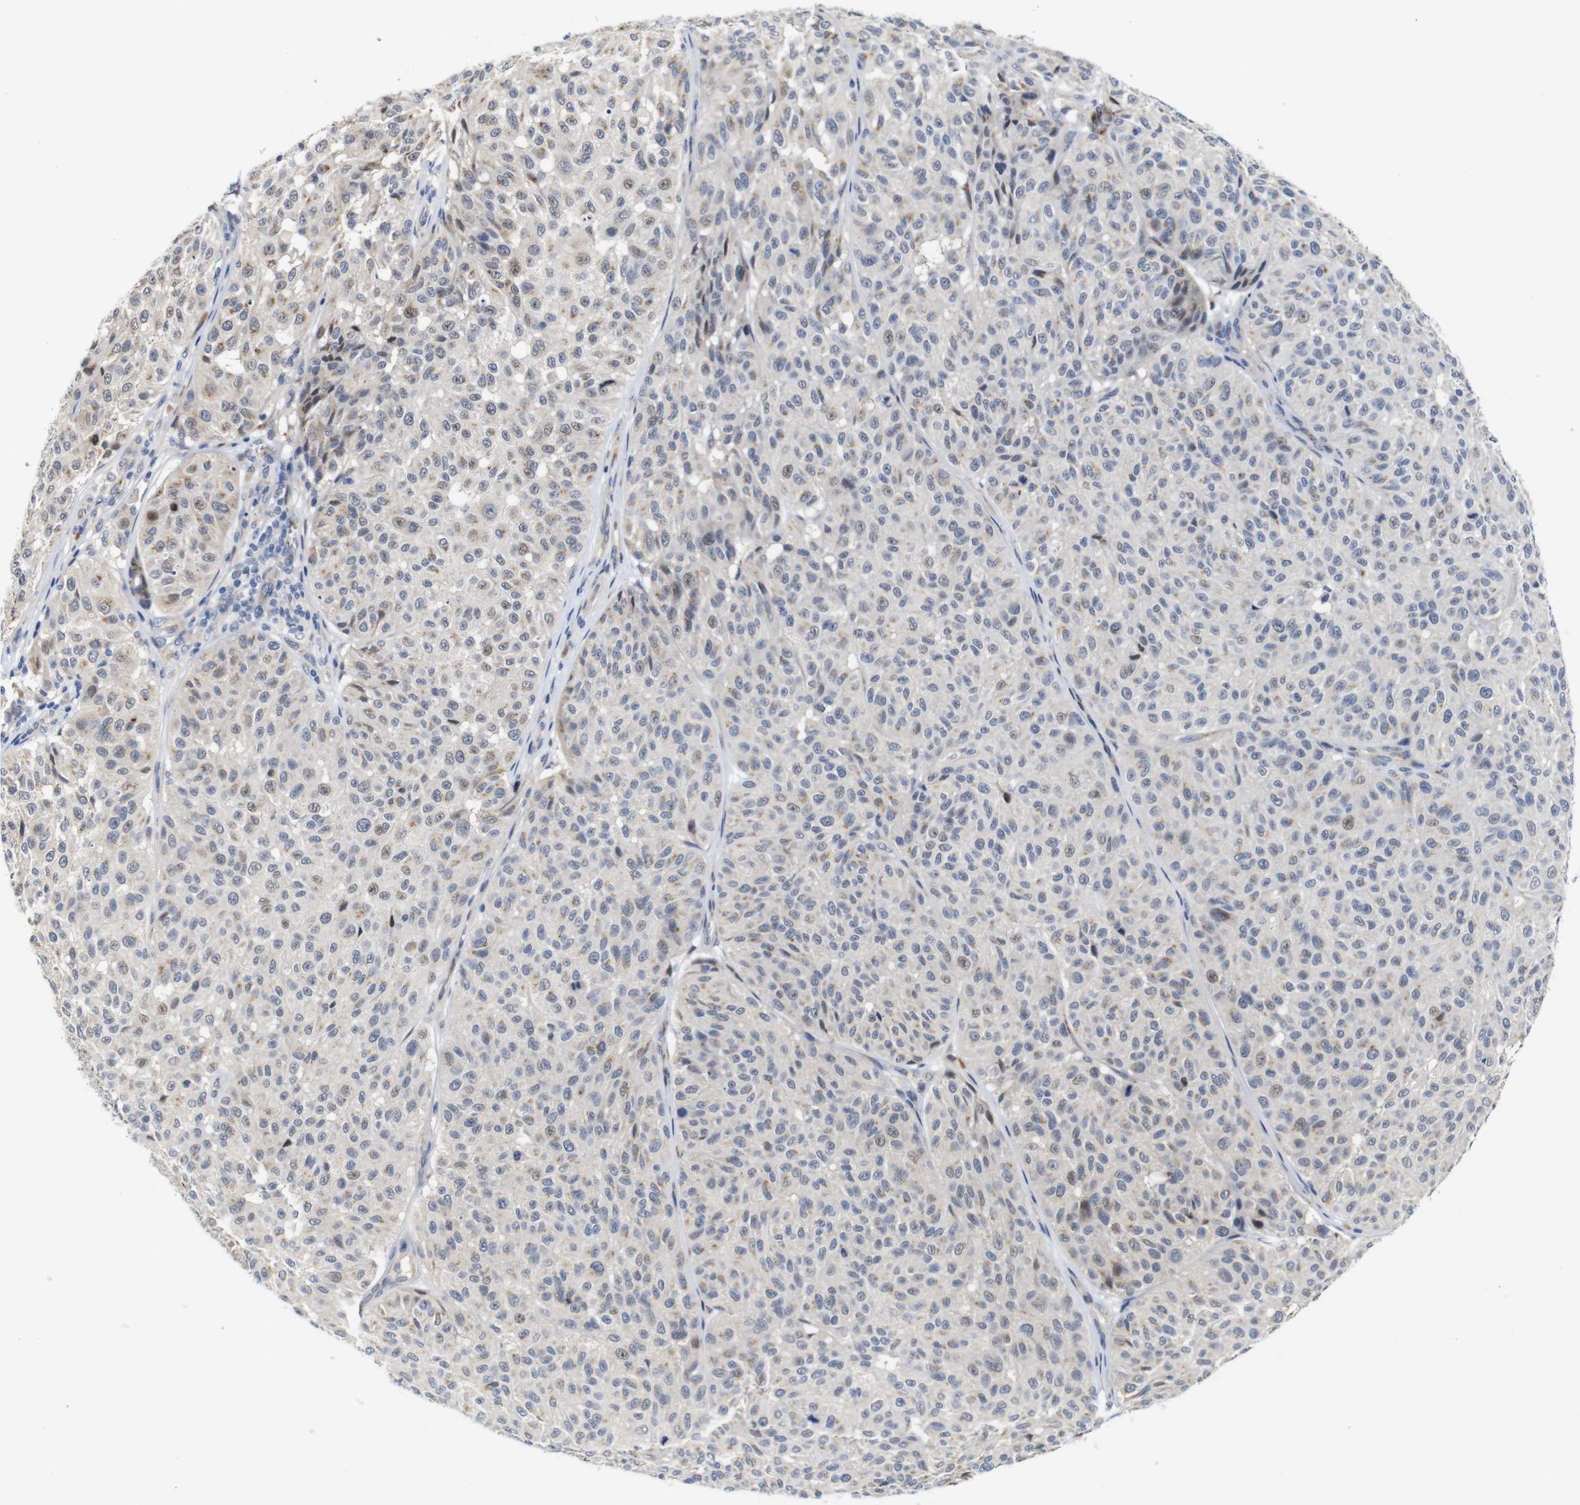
{"staining": {"intensity": "weak", "quantity": "<25%", "location": "cytoplasmic/membranous,nuclear"}, "tissue": "melanoma", "cell_type": "Tumor cells", "image_type": "cancer", "snomed": [{"axis": "morphology", "description": "Malignant melanoma, NOS"}, {"axis": "topography", "description": "Skin"}], "caption": "Tumor cells are negative for protein expression in human malignant melanoma.", "gene": "FURIN", "patient": {"sex": "female", "age": 46}}